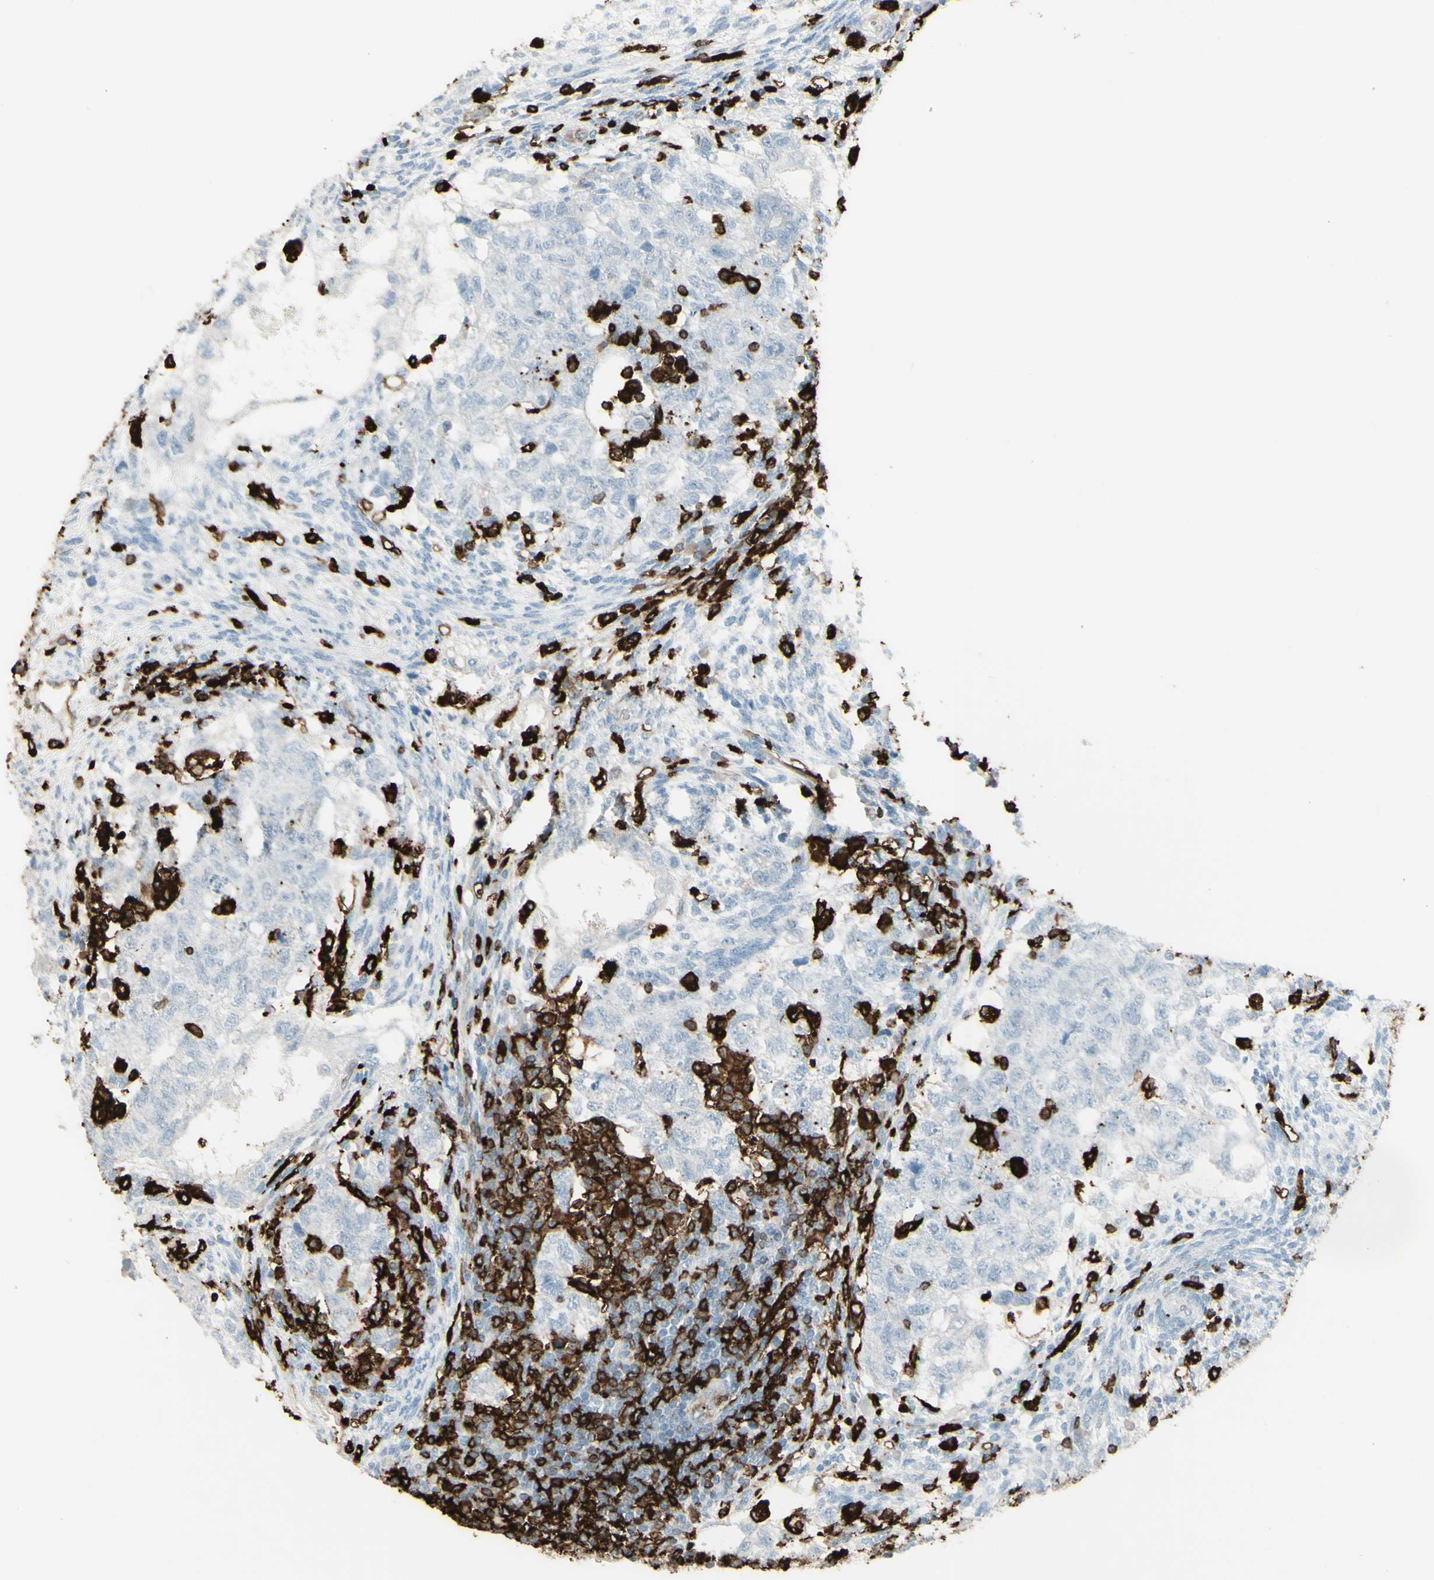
{"staining": {"intensity": "negative", "quantity": "none", "location": "none"}, "tissue": "testis cancer", "cell_type": "Tumor cells", "image_type": "cancer", "snomed": [{"axis": "morphology", "description": "Normal tissue, NOS"}, {"axis": "morphology", "description": "Carcinoma, Embryonal, NOS"}, {"axis": "topography", "description": "Testis"}], "caption": "Testis embryonal carcinoma stained for a protein using immunohistochemistry (IHC) demonstrates no positivity tumor cells.", "gene": "HLA-DPB1", "patient": {"sex": "male", "age": 36}}